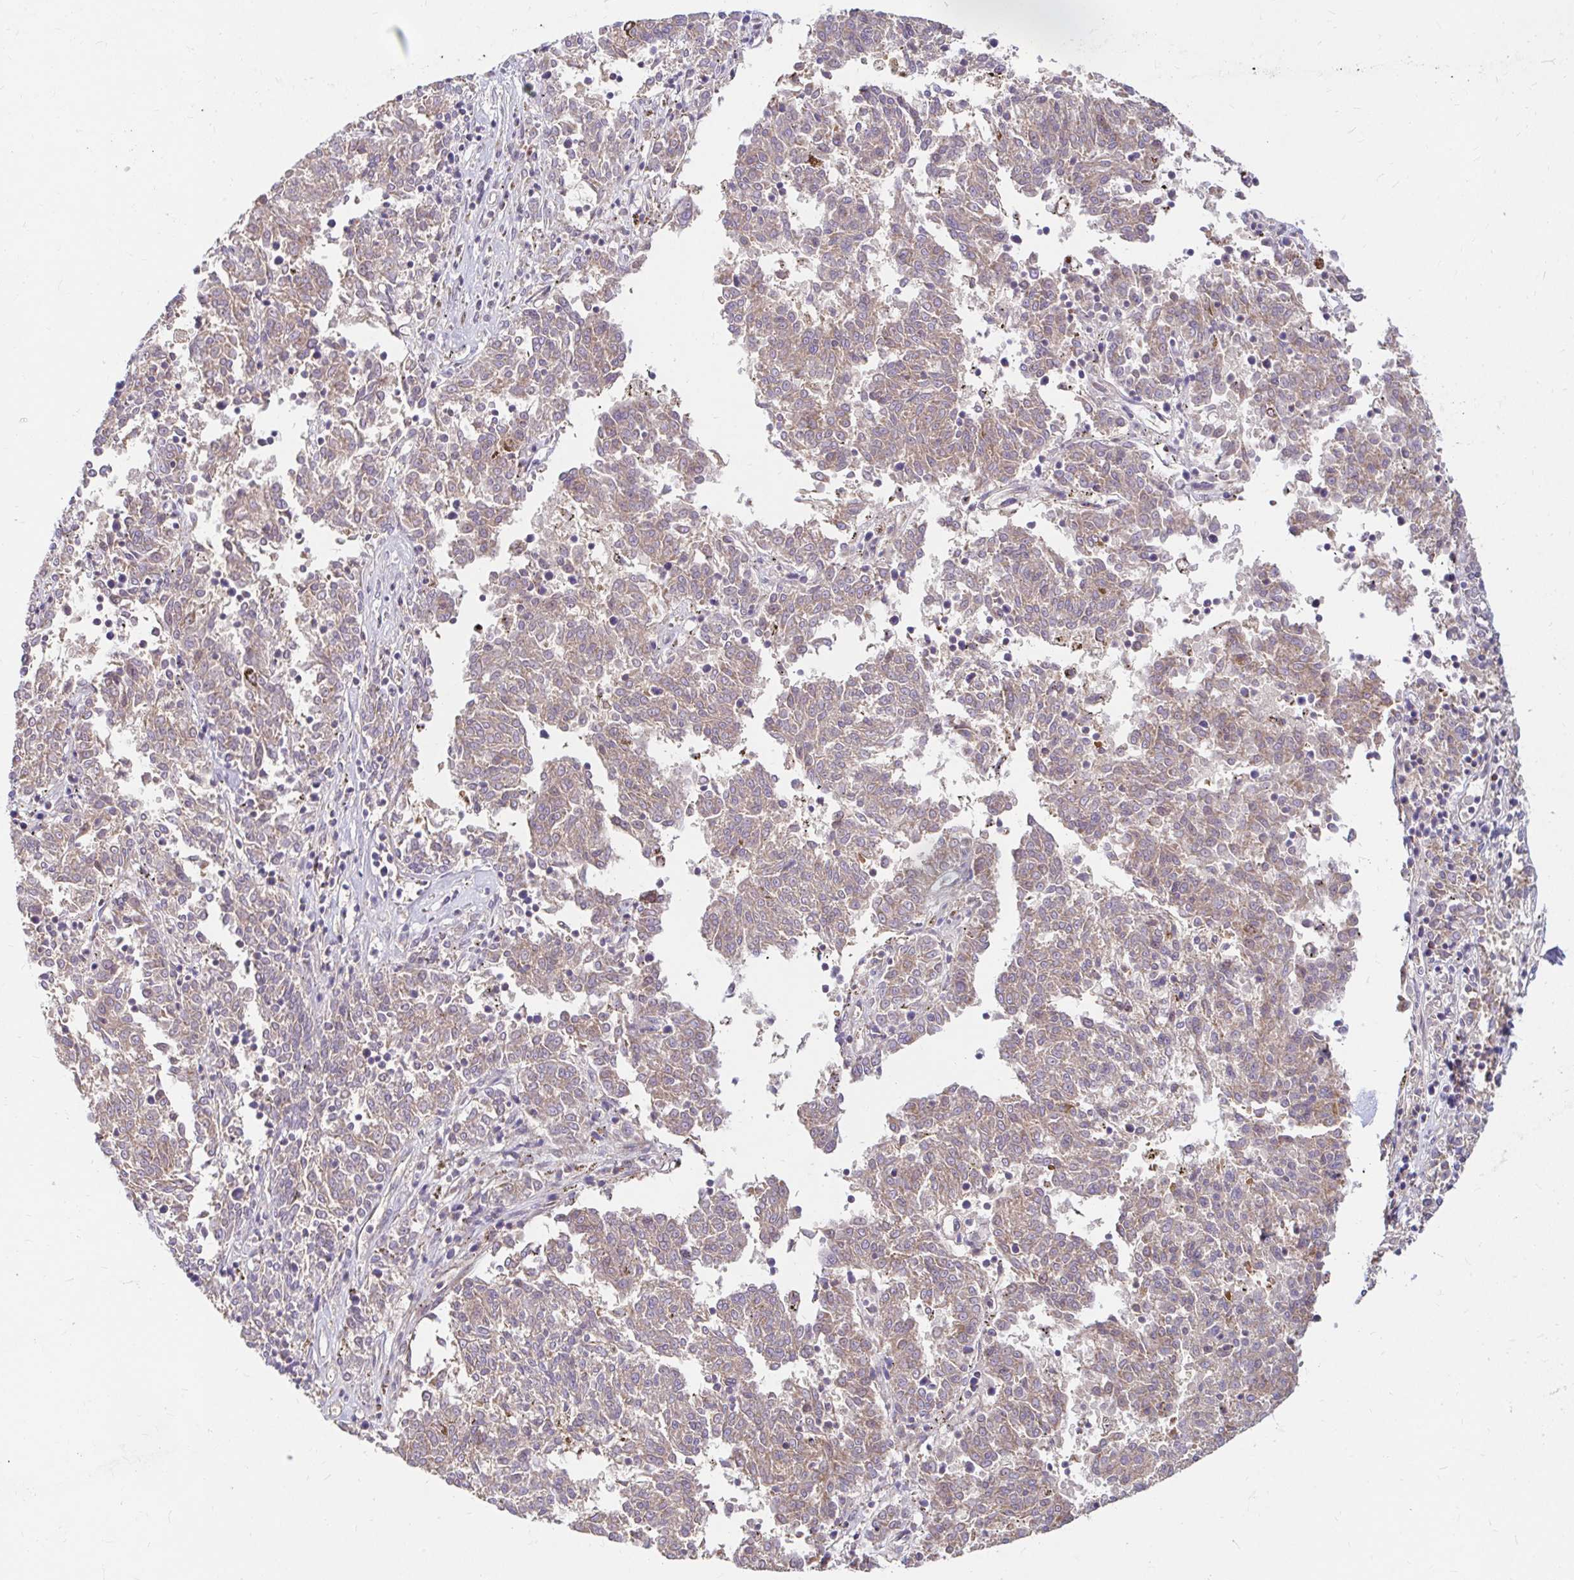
{"staining": {"intensity": "negative", "quantity": "none", "location": "none"}, "tissue": "melanoma", "cell_type": "Tumor cells", "image_type": "cancer", "snomed": [{"axis": "morphology", "description": "Malignant melanoma, NOS"}, {"axis": "topography", "description": "Skin"}], "caption": "Melanoma was stained to show a protein in brown. There is no significant staining in tumor cells.", "gene": "ITGA2", "patient": {"sex": "female", "age": 72}}